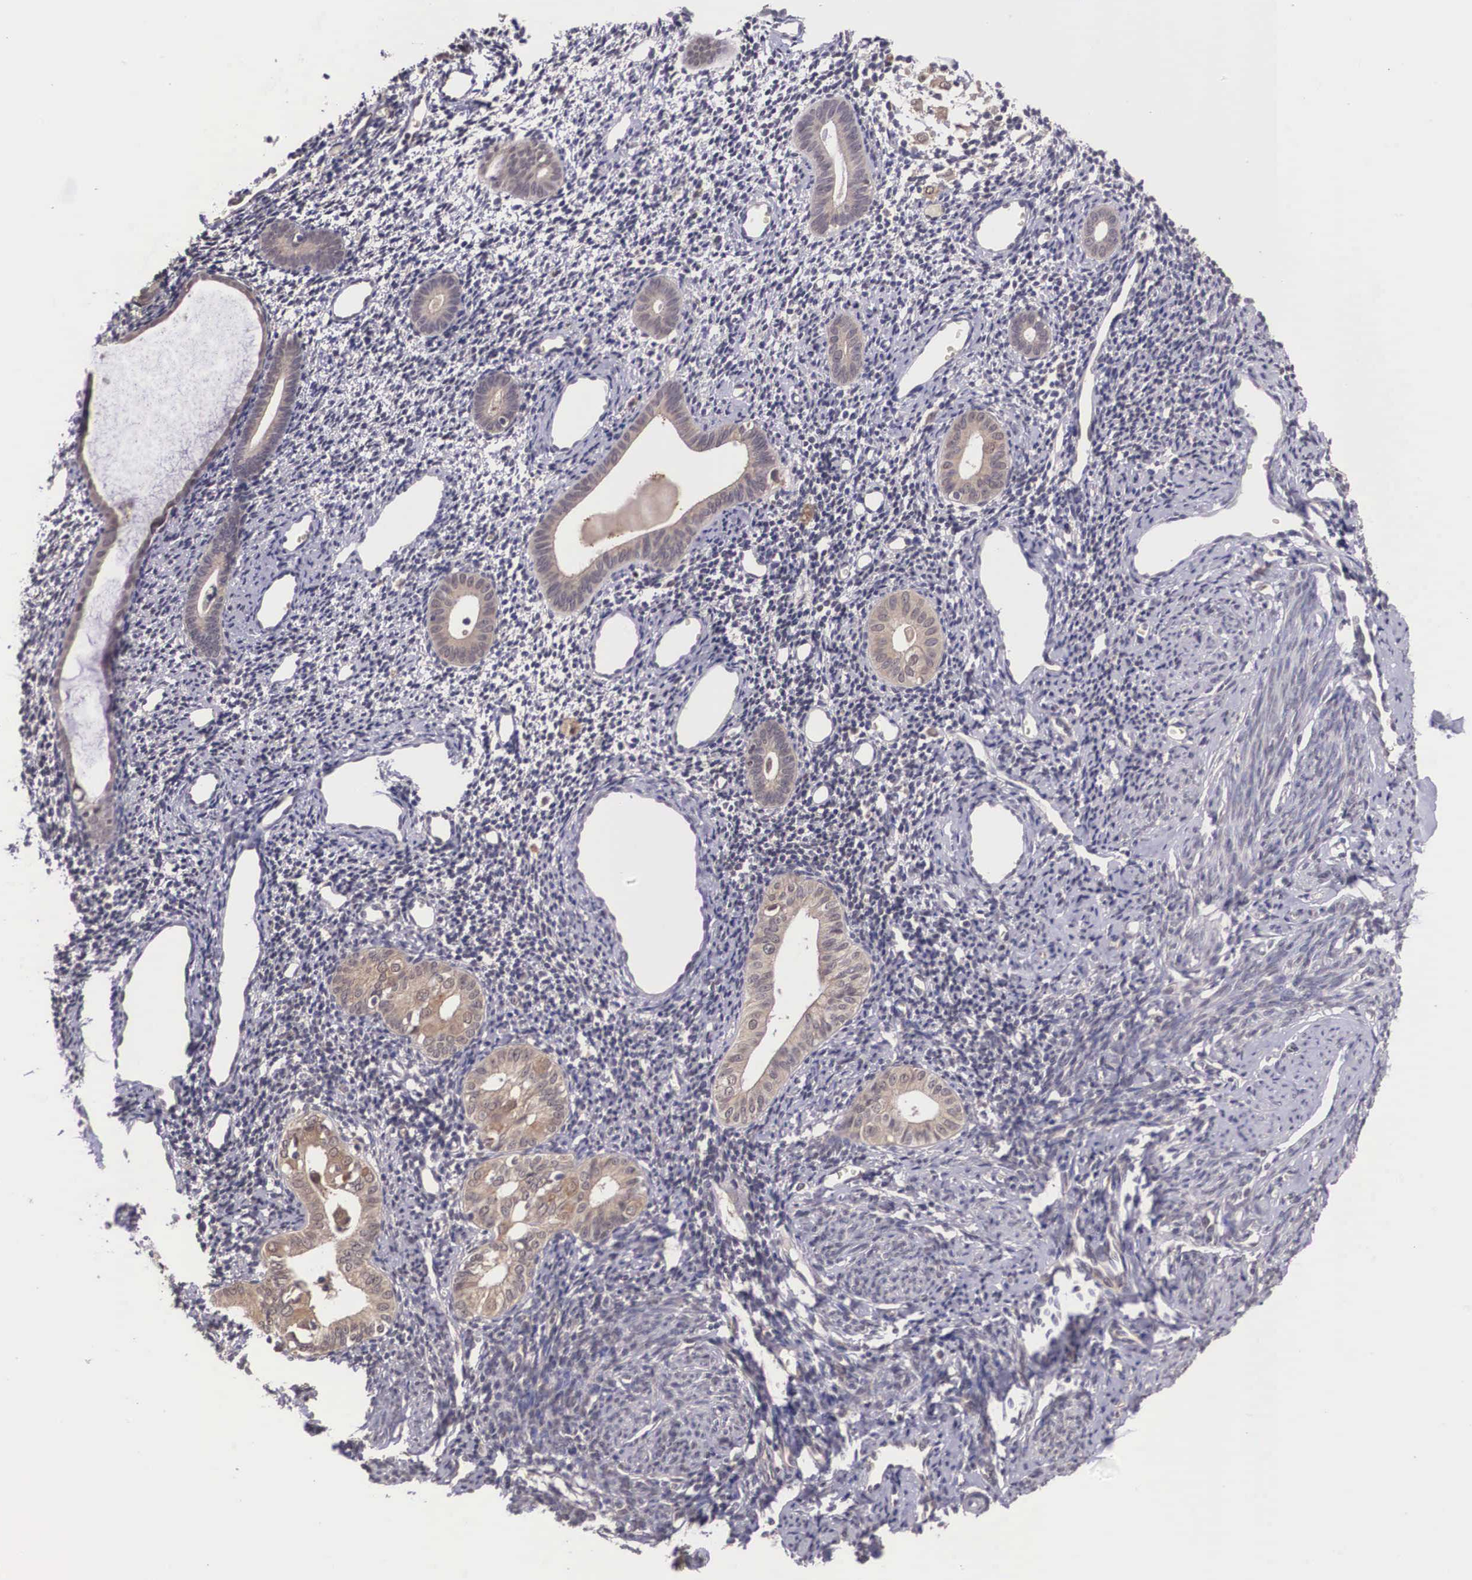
{"staining": {"intensity": "negative", "quantity": "none", "location": "none"}, "tissue": "endometrium", "cell_type": "Cells in endometrial stroma", "image_type": "normal", "snomed": [{"axis": "morphology", "description": "Normal tissue, NOS"}, {"axis": "morphology", "description": "Neoplasm, benign, NOS"}, {"axis": "topography", "description": "Uterus"}], "caption": "This is an immunohistochemistry image of benign human endometrium. There is no positivity in cells in endometrial stroma.", "gene": "VASH1", "patient": {"sex": "female", "age": 55}}